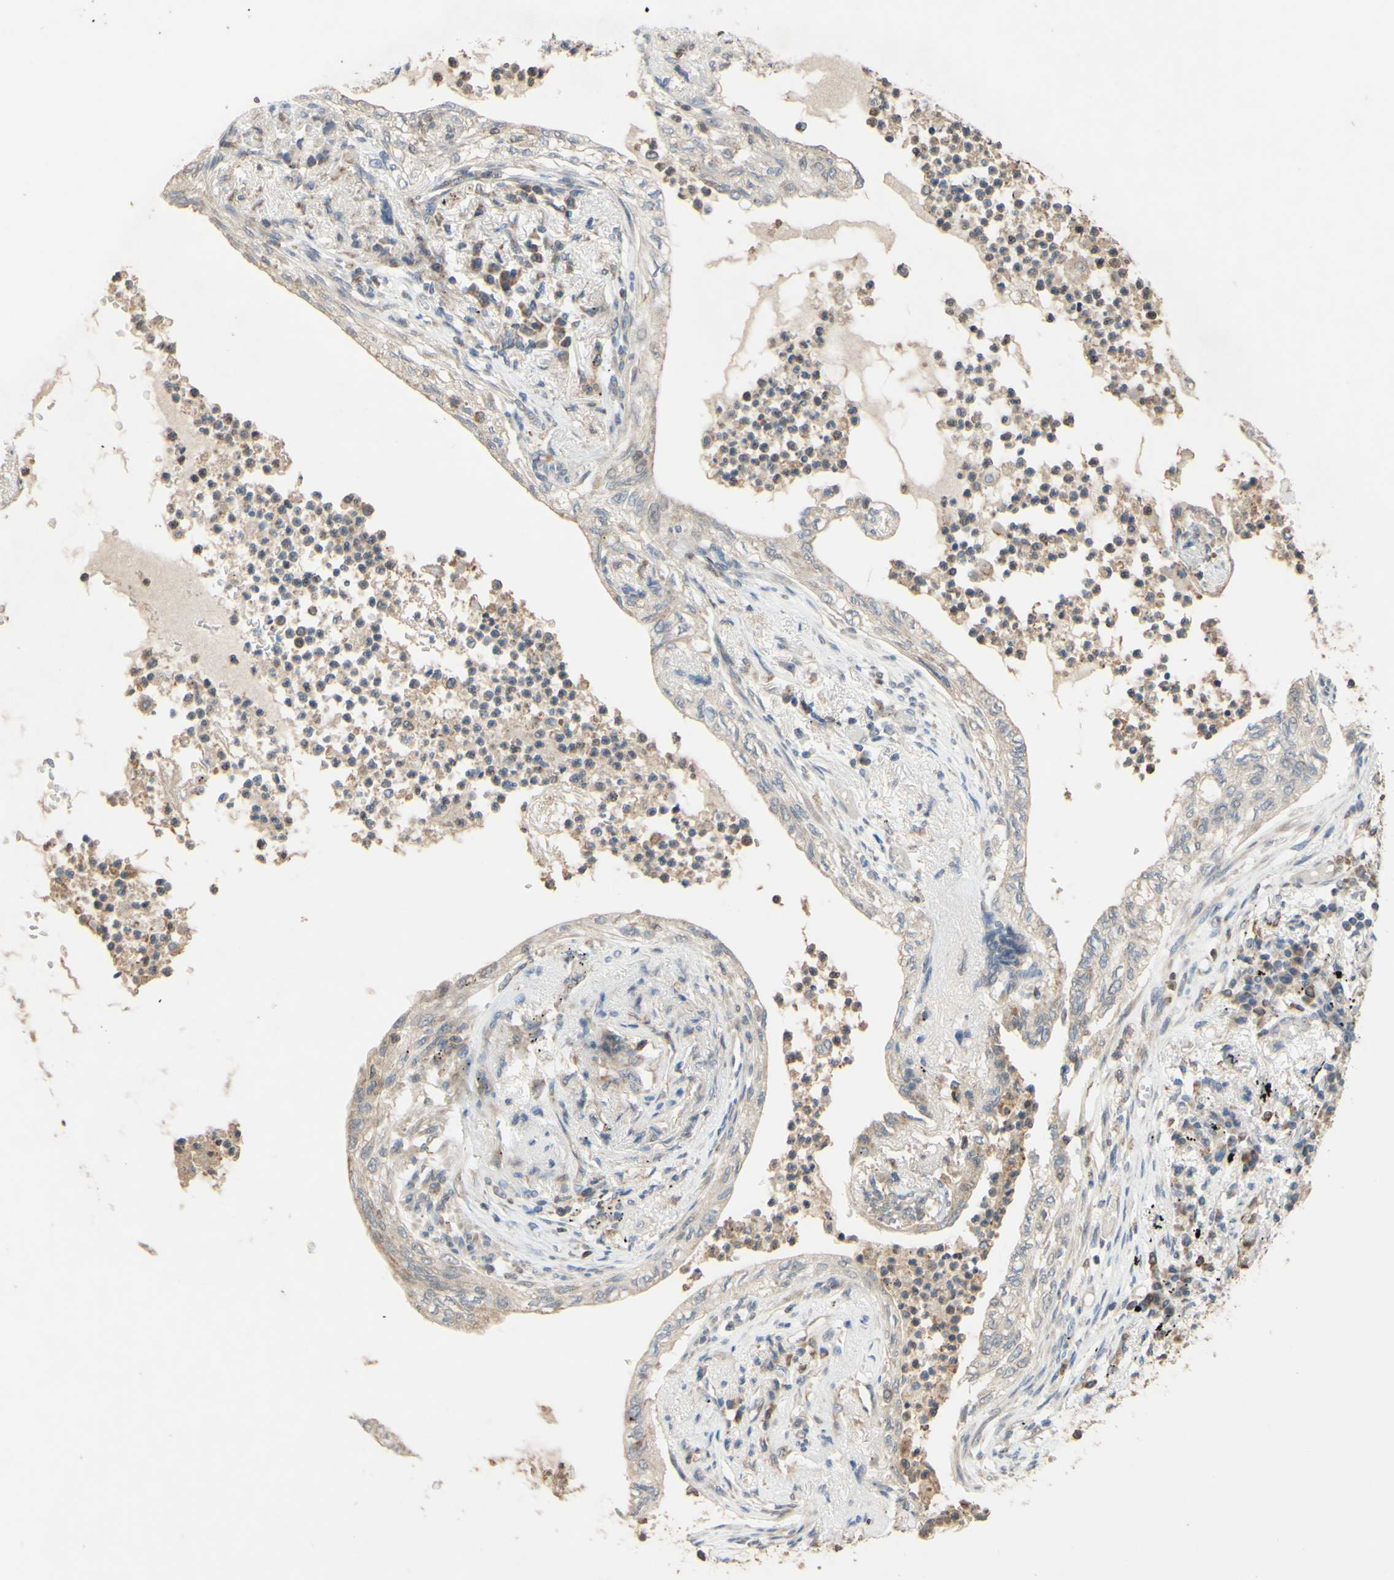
{"staining": {"intensity": "weak", "quantity": ">75%", "location": "cytoplasmic/membranous"}, "tissue": "lung cancer", "cell_type": "Tumor cells", "image_type": "cancer", "snomed": [{"axis": "morphology", "description": "Normal tissue, NOS"}, {"axis": "morphology", "description": "Adenocarcinoma, NOS"}, {"axis": "topography", "description": "Bronchus"}, {"axis": "topography", "description": "Lung"}], "caption": "Weak cytoplasmic/membranous protein staining is seen in about >75% of tumor cells in lung cancer.", "gene": "GATA1", "patient": {"sex": "female", "age": 70}}